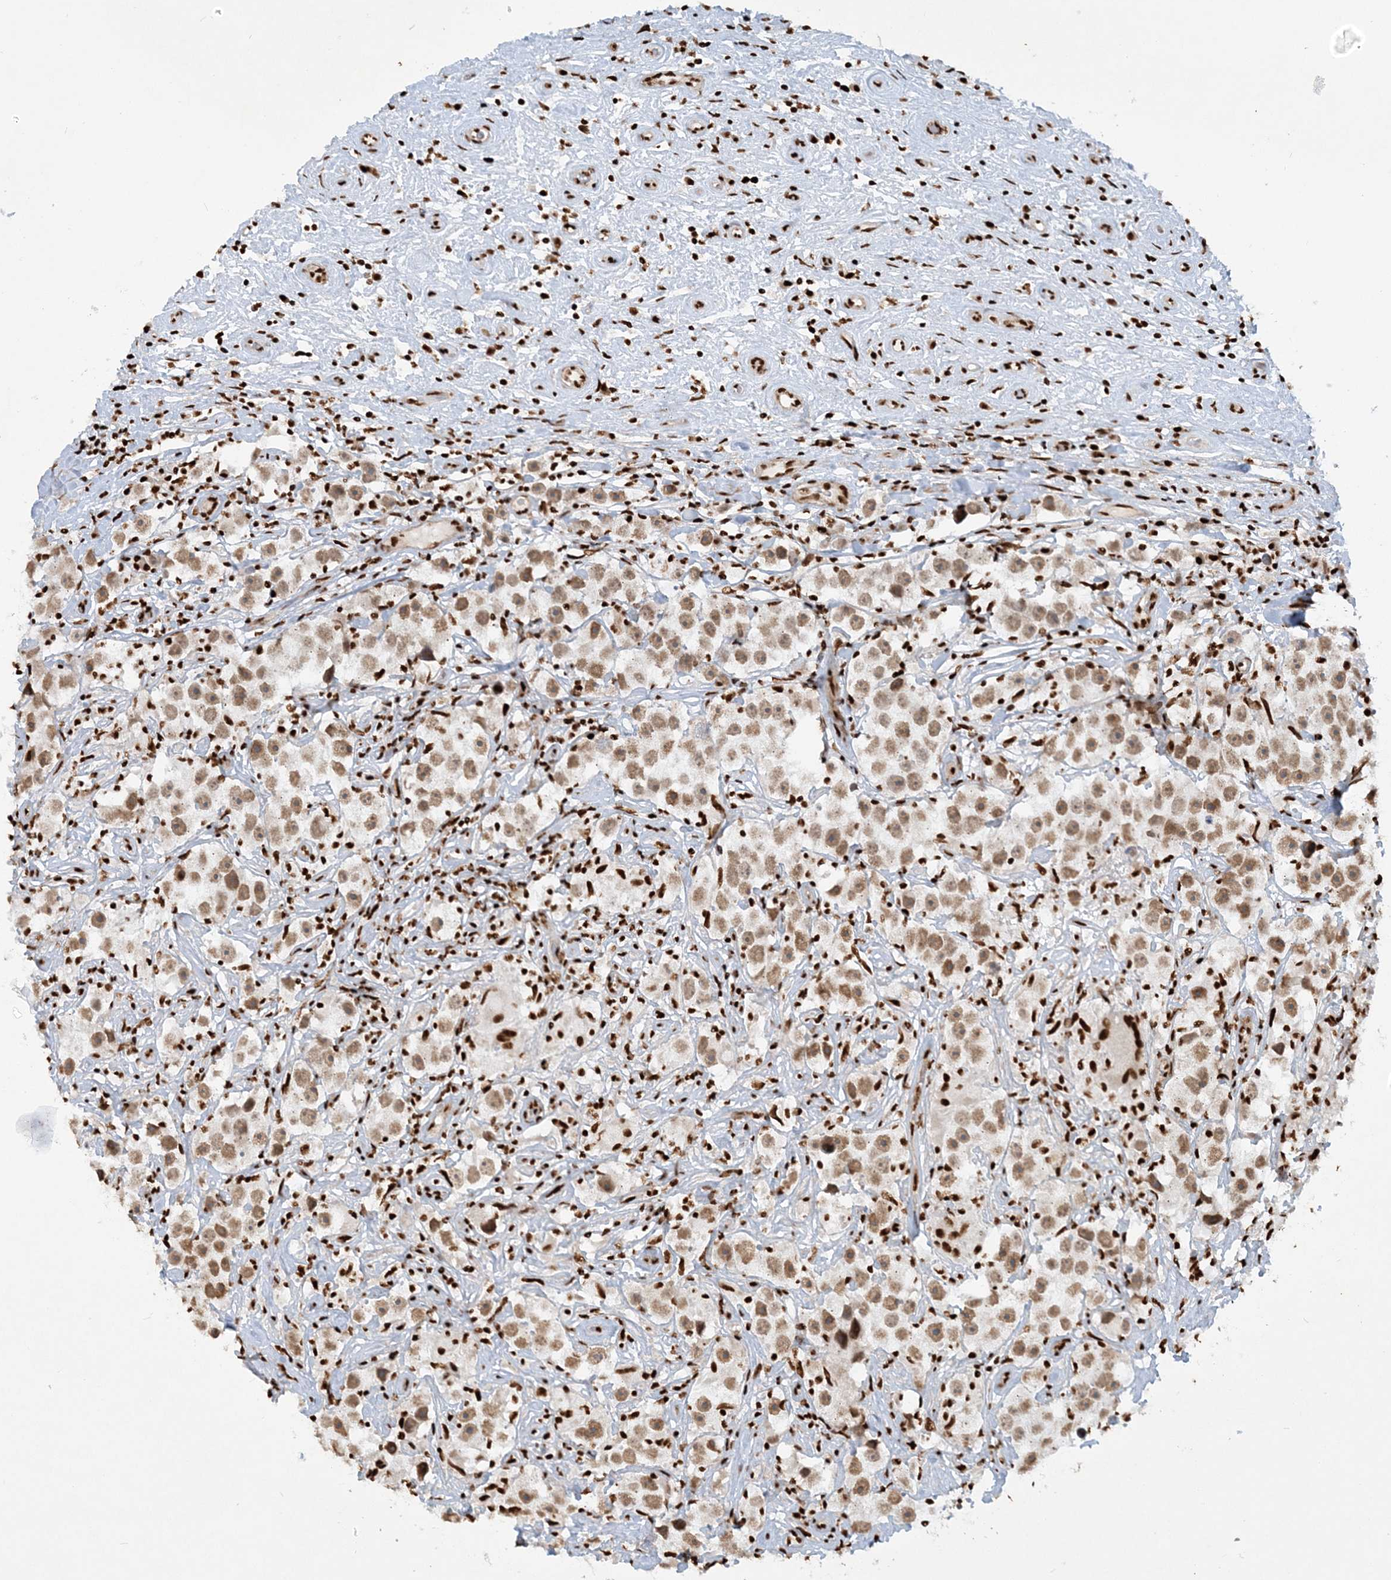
{"staining": {"intensity": "moderate", "quantity": ">75%", "location": "nuclear"}, "tissue": "testis cancer", "cell_type": "Tumor cells", "image_type": "cancer", "snomed": [{"axis": "morphology", "description": "Seminoma, NOS"}, {"axis": "topography", "description": "Testis"}], "caption": "A medium amount of moderate nuclear expression is present in about >75% of tumor cells in testis cancer (seminoma) tissue. The protein of interest is shown in brown color, while the nuclei are stained blue.", "gene": "DELE1", "patient": {"sex": "male", "age": 49}}